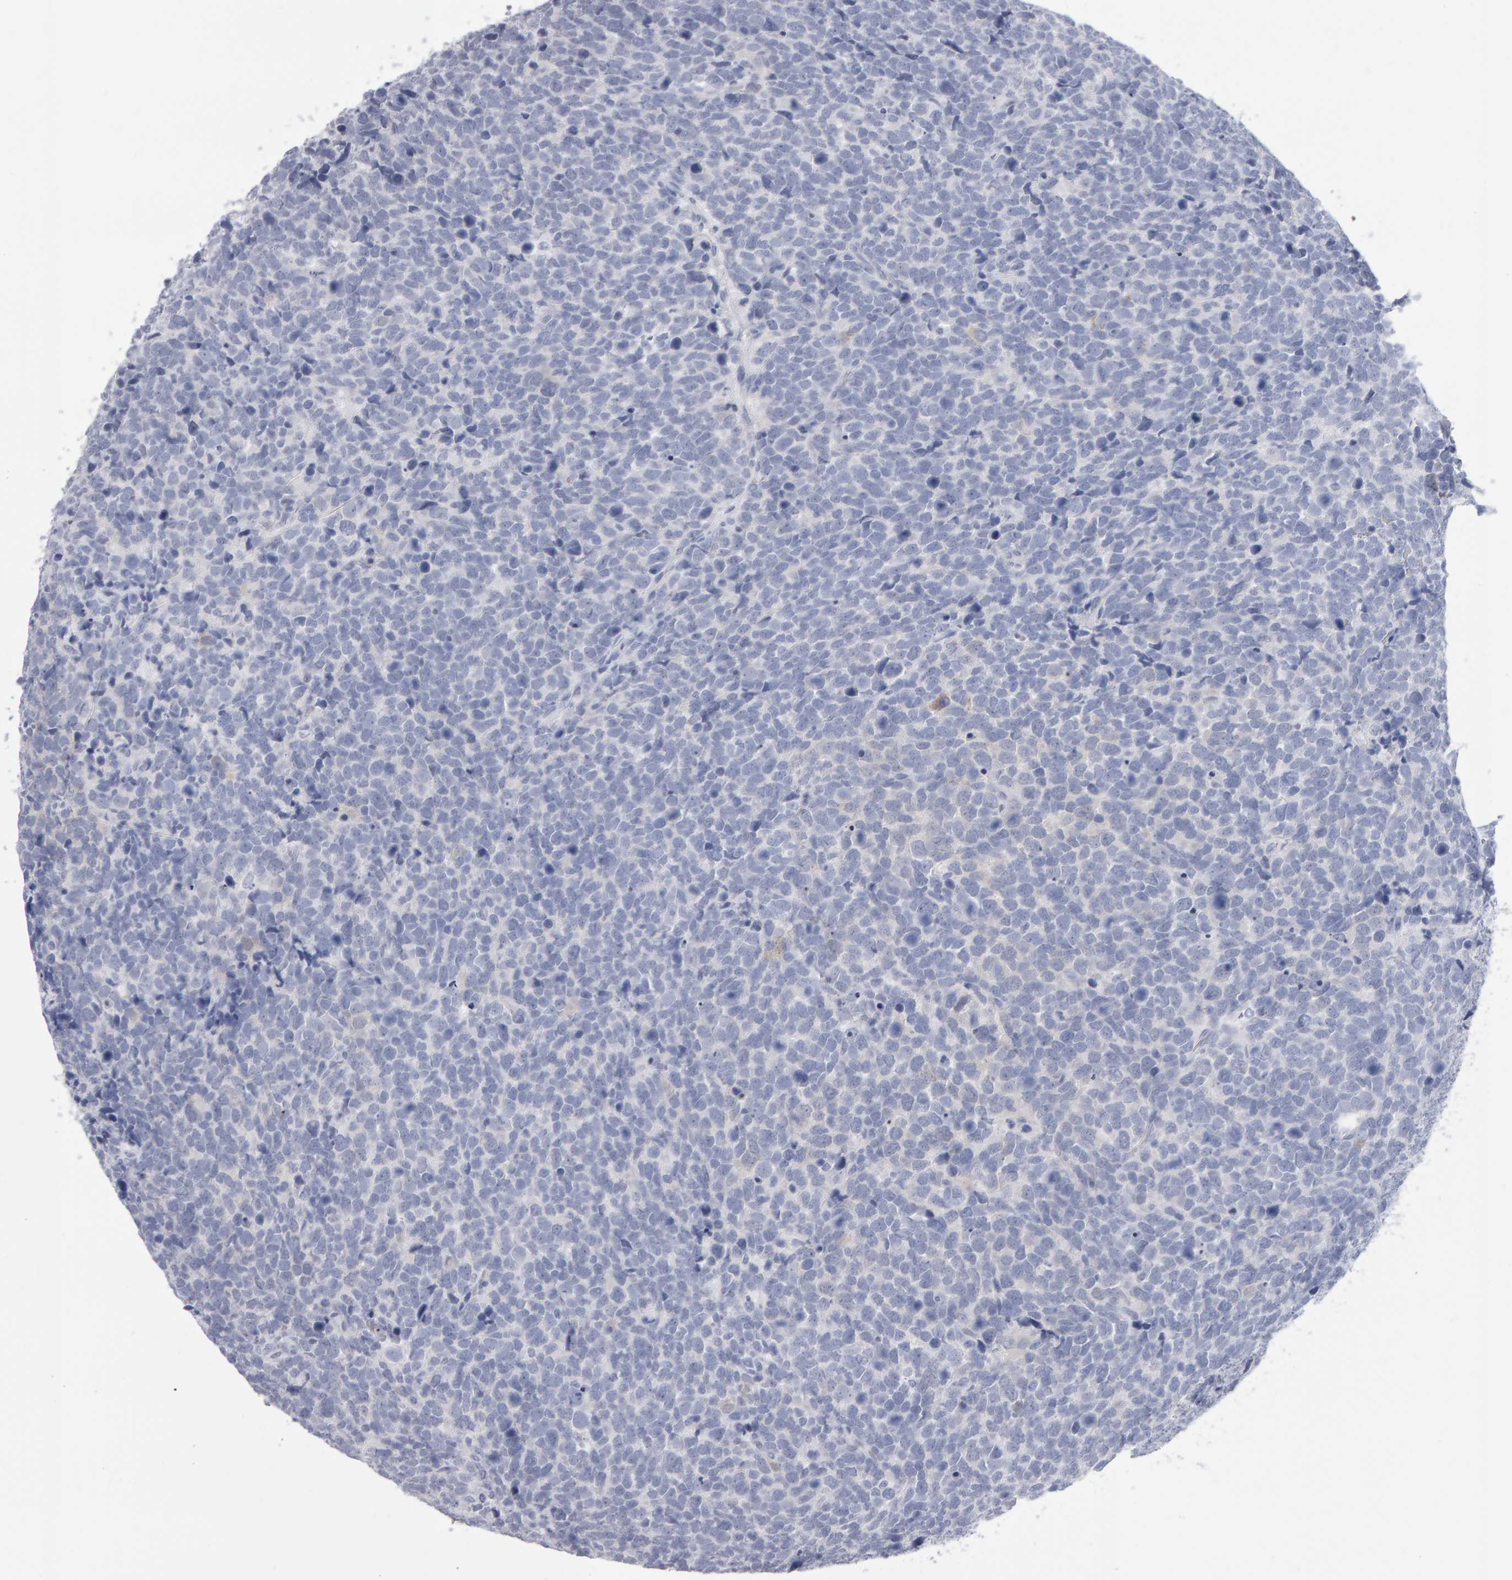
{"staining": {"intensity": "negative", "quantity": "none", "location": "none"}, "tissue": "urothelial cancer", "cell_type": "Tumor cells", "image_type": "cancer", "snomed": [{"axis": "morphology", "description": "Urothelial carcinoma, High grade"}, {"axis": "topography", "description": "Urinary bladder"}], "caption": "Tumor cells show no significant protein staining in urothelial cancer.", "gene": "NCDN", "patient": {"sex": "female", "age": 82}}